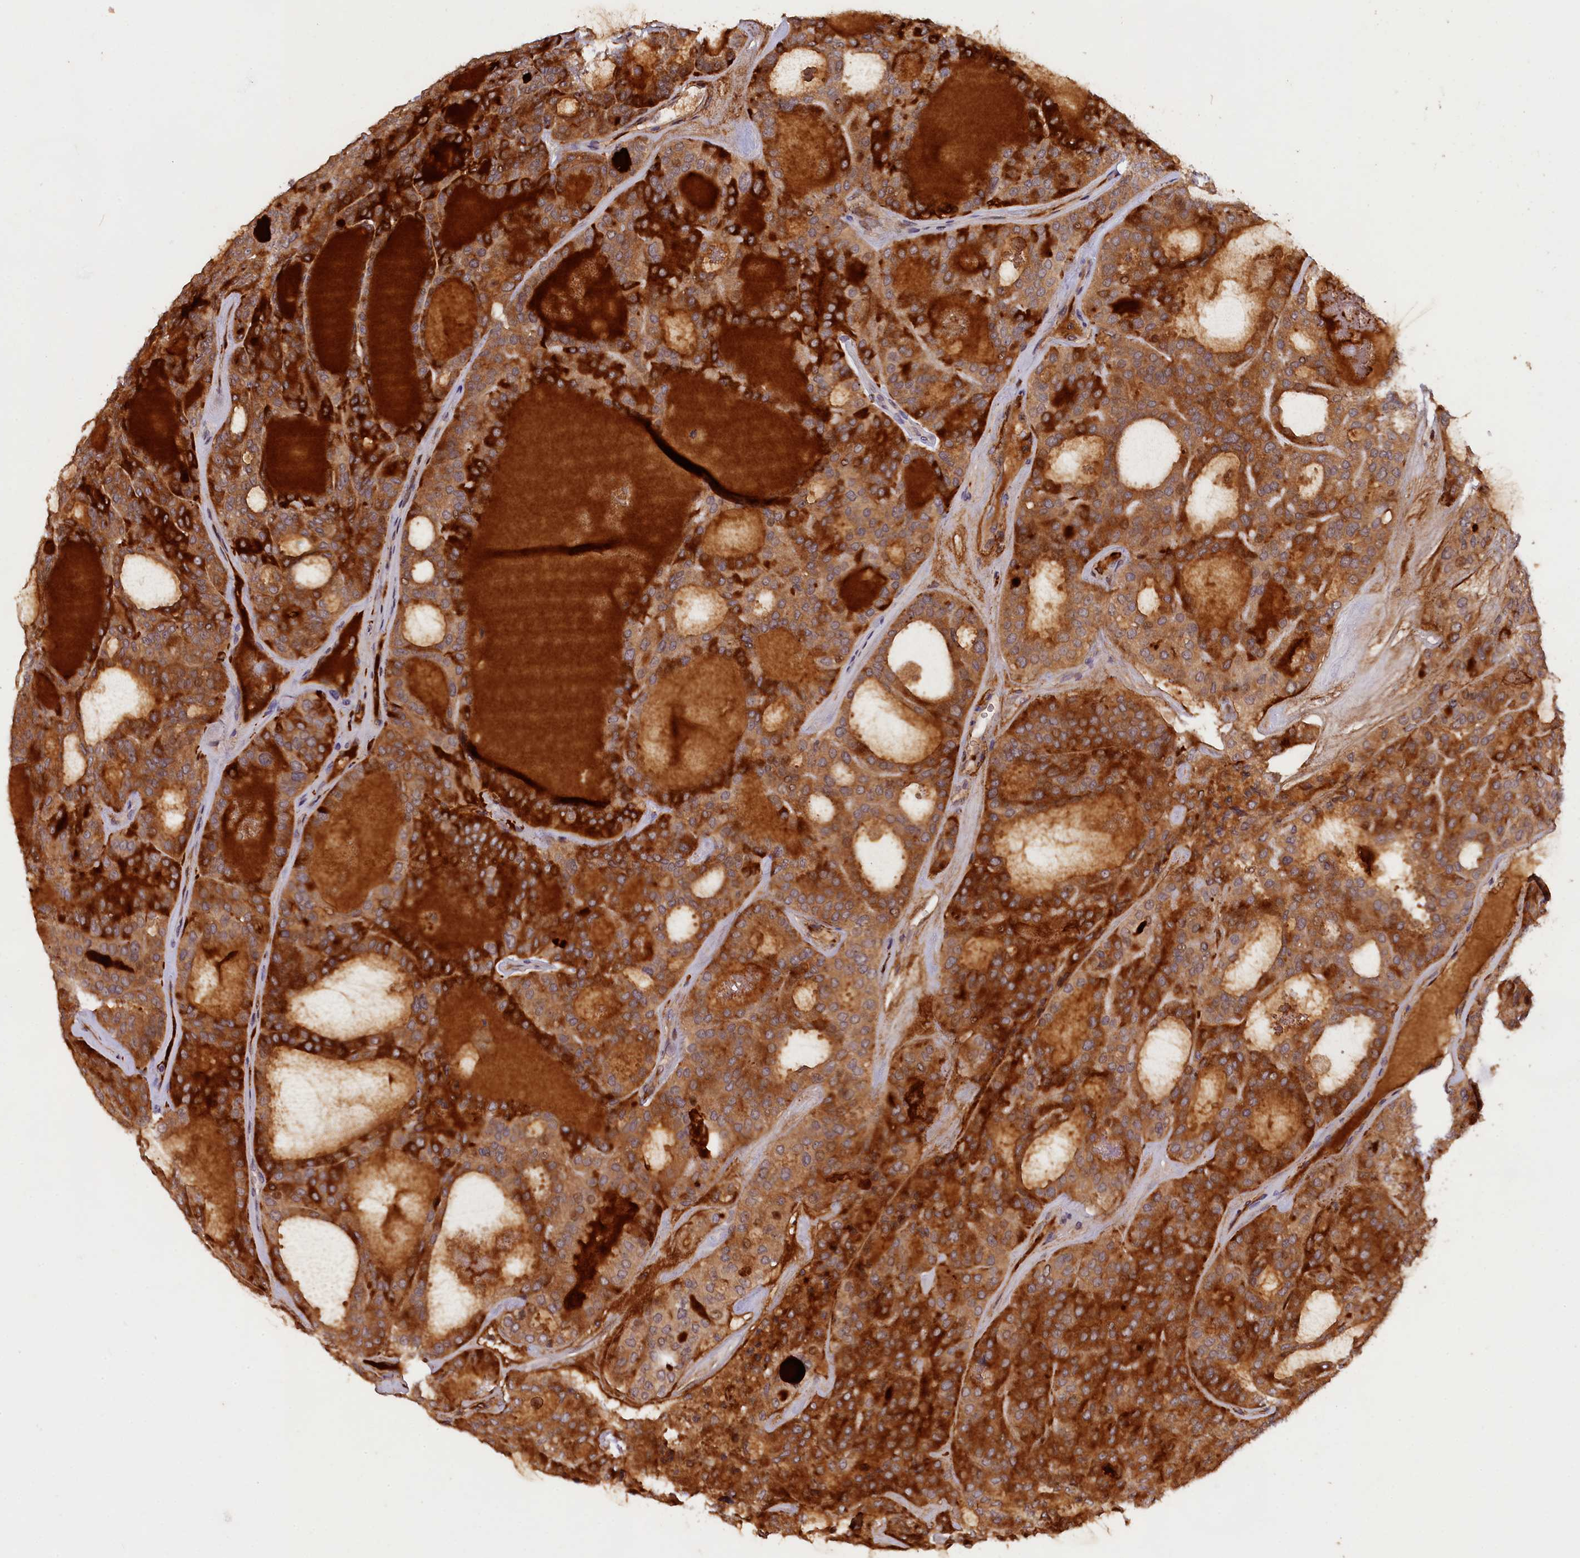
{"staining": {"intensity": "strong", "quantity": ">75%", "location": "cytoplasmic/membranous"}, "tissue": "thyroid cancer", "cell_type": "Tumor cells", "image_type": "cancer", "snomed": [{"axis": "morphology", "description": "Follicular adenoma carcinoma, NOS"}, {"axis": "topography", "description": "Thyroid gland"}], "caption": "Tumor cells show high levels of strong cytoplasmic/membranous positivity in about >75% of cells in follicular adenoma carcinoma (thyroid).", "gene": "PHAF1", "patient": {"sex": "male", "age": 75}}